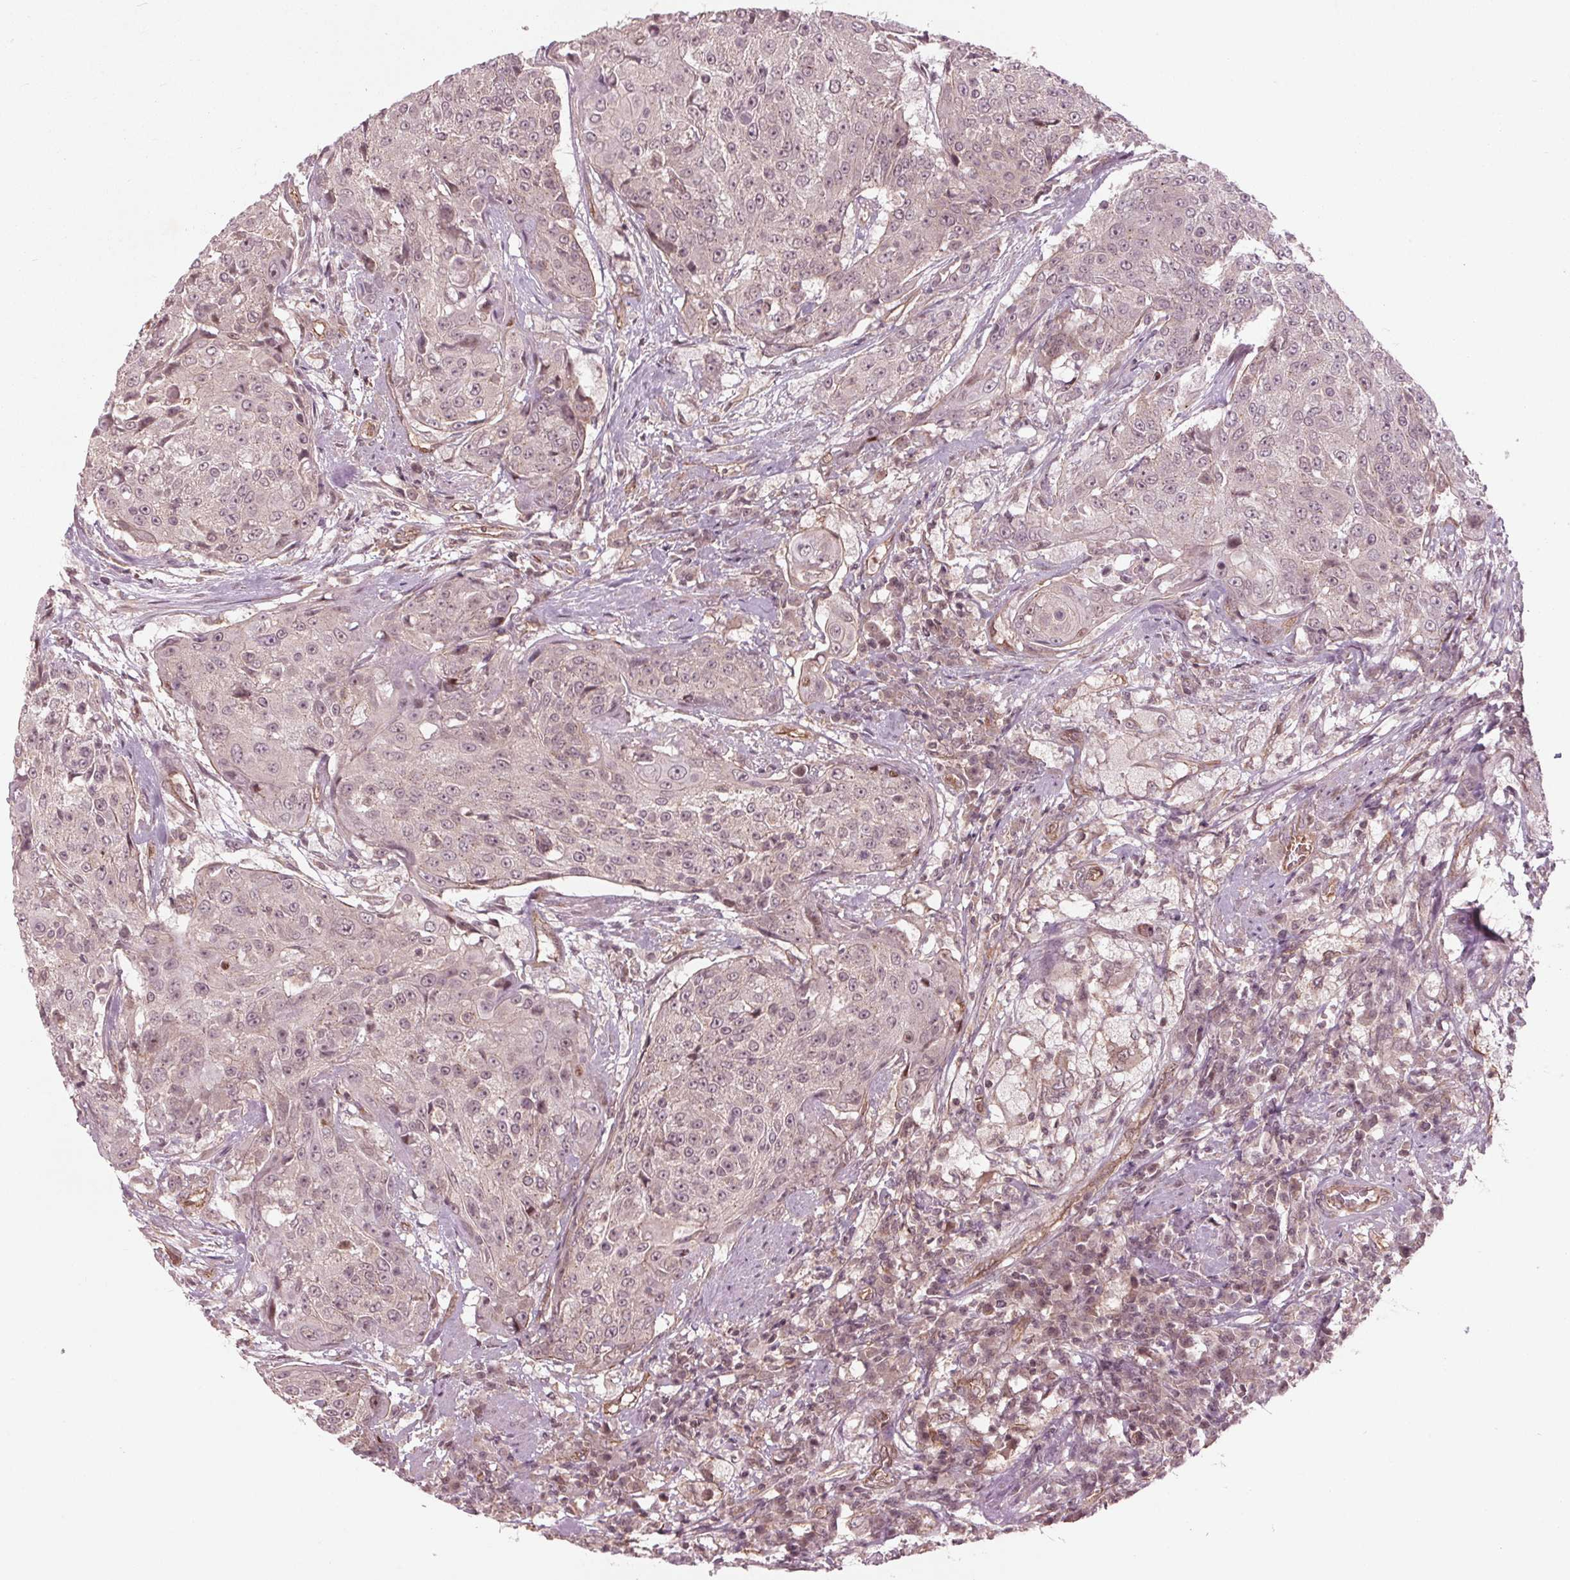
{"staining": {"intensity": "negative", "quantity": "none", "location": "none"}, "tissue": "urothelial cancer", "cell_type": "Tumor cells", "image_type": "cancer", "snomed": [{"axis": "morphology", "description": "Urothelial carcinoma, High grade"}, {"axis": "topography", "description": "Urinary bladder"}], "caption": "An image of human urothelial cancer is negative for staining in tumor cells.", "gene": "BTBD1", "patient": {"sex": "female", "age": 63}}